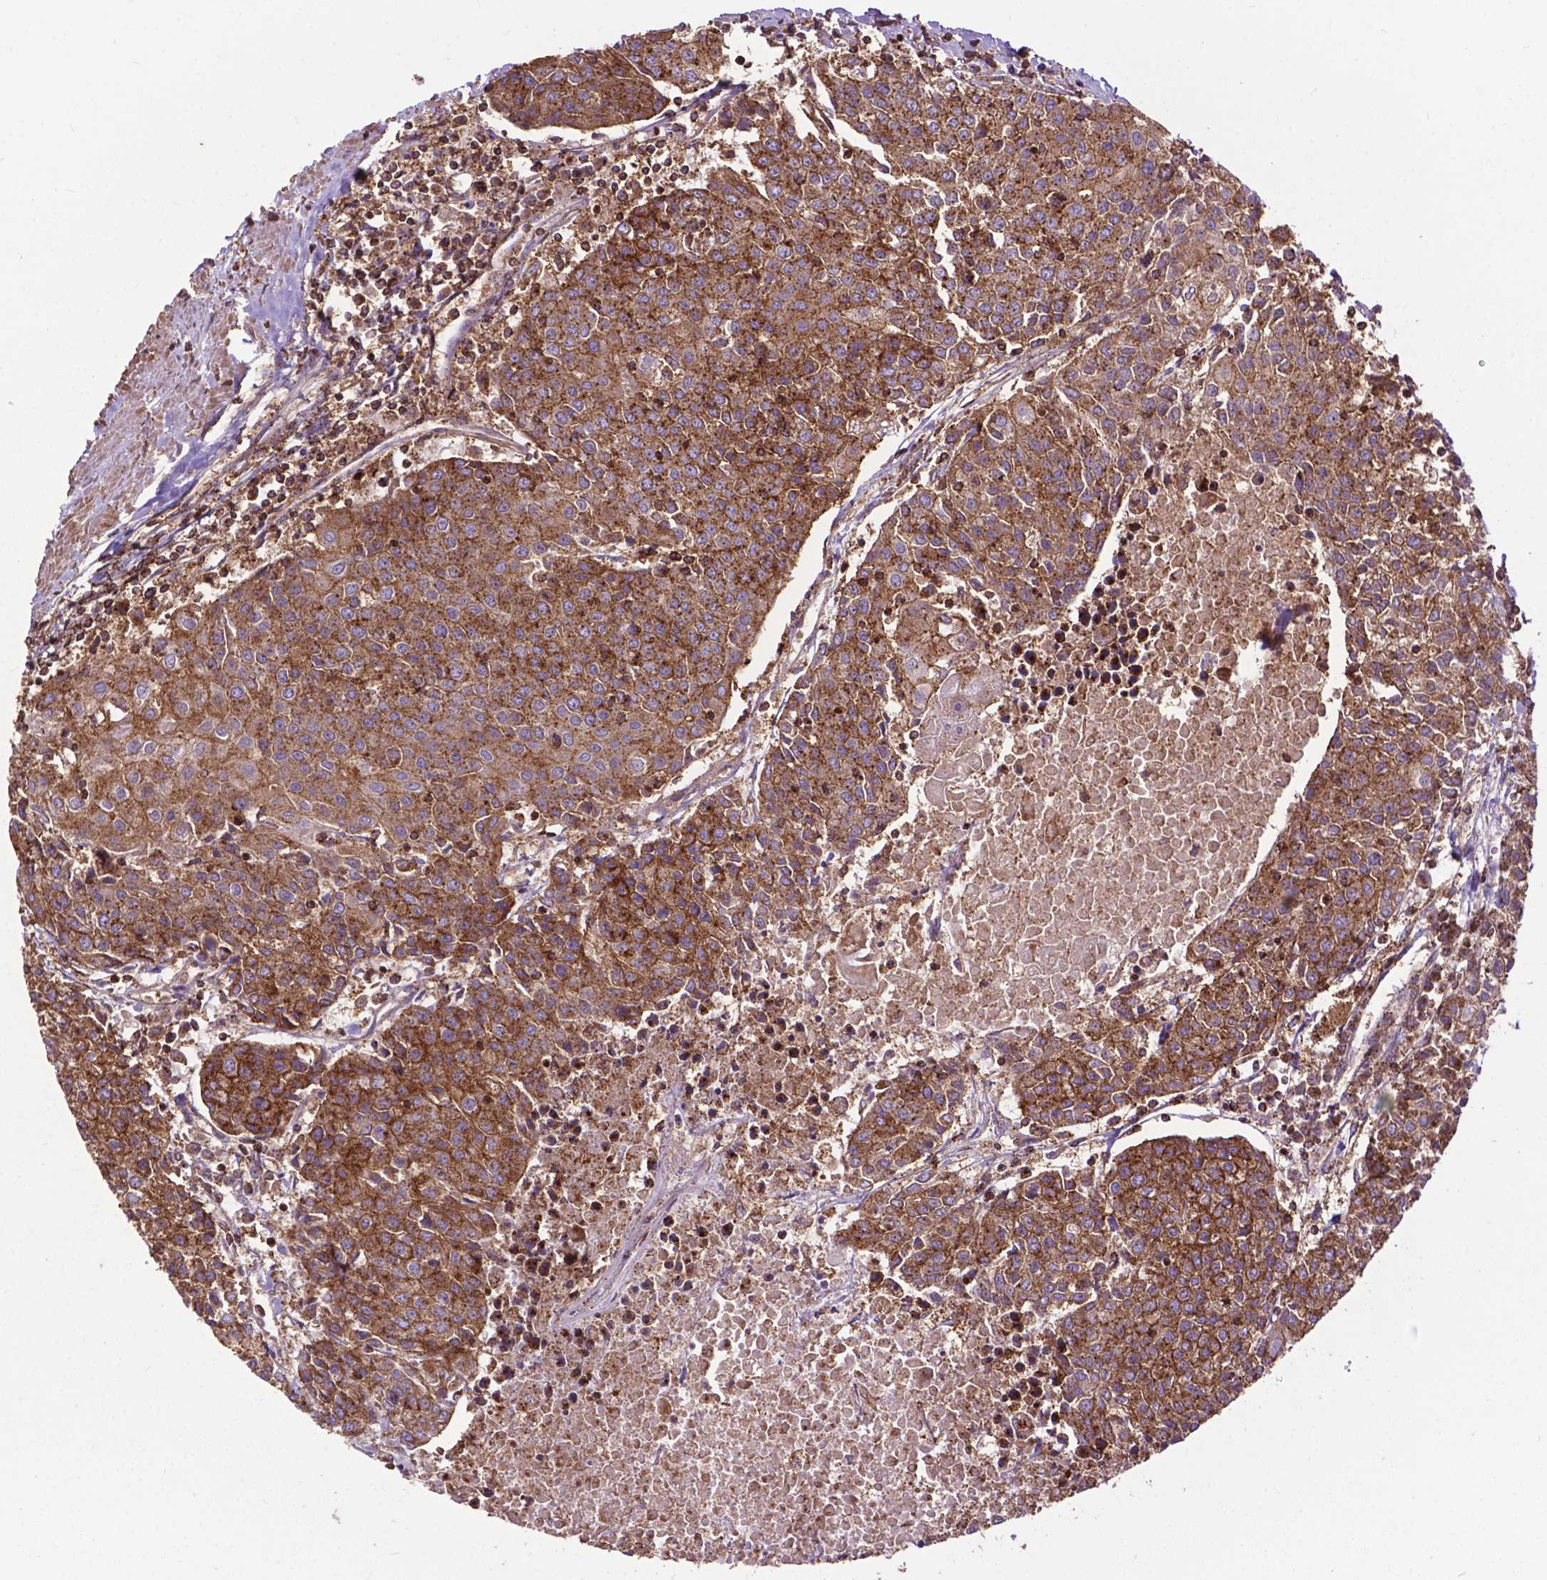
{"staining": {"intensity": "strong", "quantity": ">75%", "location": "cytoplasmic/membranous"}, "tissue": "urothelial cancer", "cell_type": "Tumor cells", "image_type": "cancer", "snomed": [{"axis": "morphology", "description": "Urothelial carcinoma, High grade"}, {"axis": "topography", "description": "Urinary bladder"}], "caption": "Urothelial cancer tissue displays strong cytoplasmic/membranous expression in about >75% of tumor cells", "gene": "CHMP4A", "patient": {"sex": "female", "age": 85}}